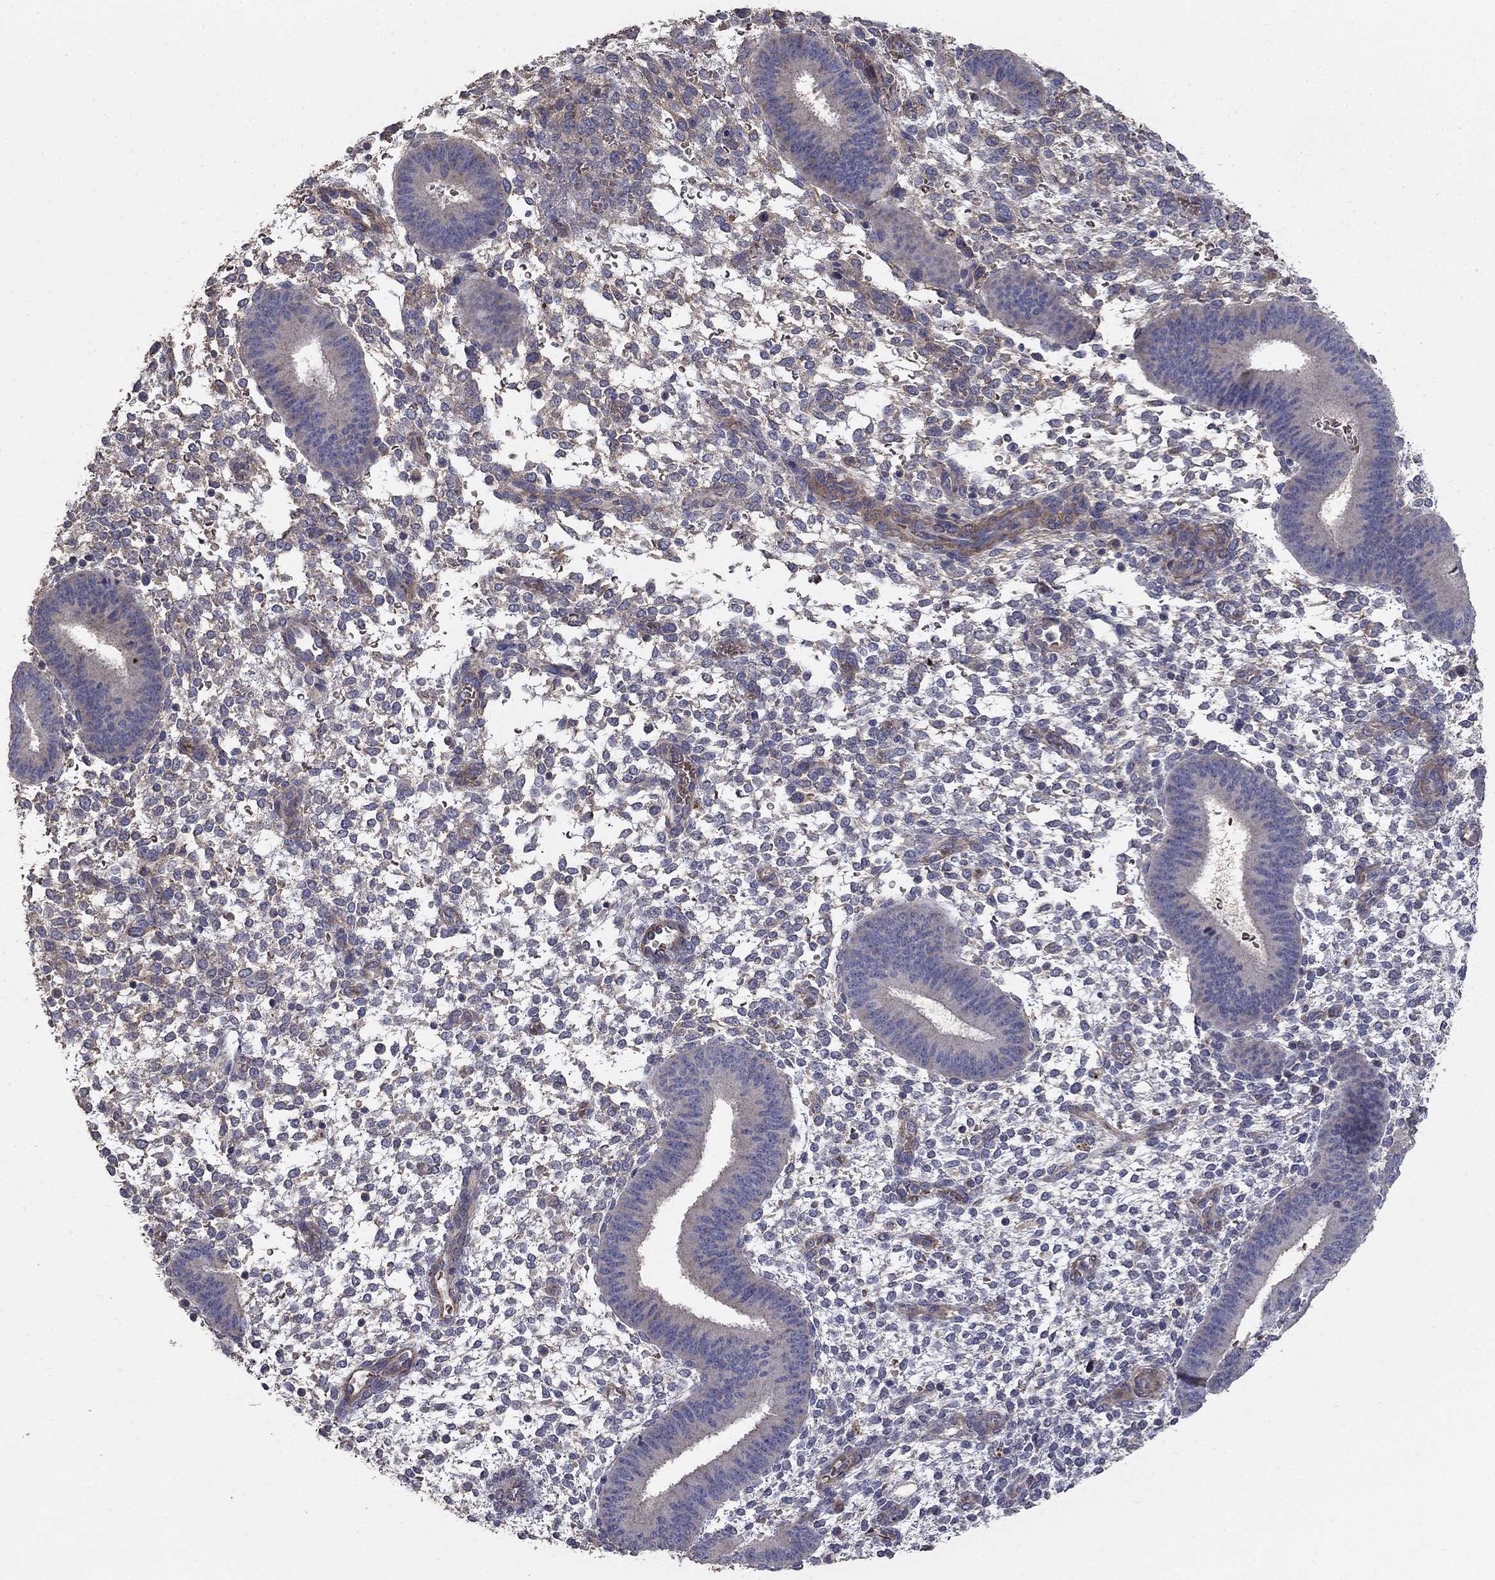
{"staining": {"intensity": "weak", "quantity": "25%-75%", "location": "cytoplasmic/membranous"}, "tissue": "endometrium", "cell_type": "Cells in endometrial stroma", "image_type": "normal", "snomed": [{"axis": "morphology", "description": "Normal tissue, NOS"}, {"axis": "topography", "description": "Endometrium"}], "caption": "About 25%-75% of cells in endometrial stroma in normal endometrium exhibit weak cytoplasmic/membranous protein positivity as visualized by brown immunohistochemical staining.", "gene": "MPP2", "patient": {"sex": "female", "age": 39}}